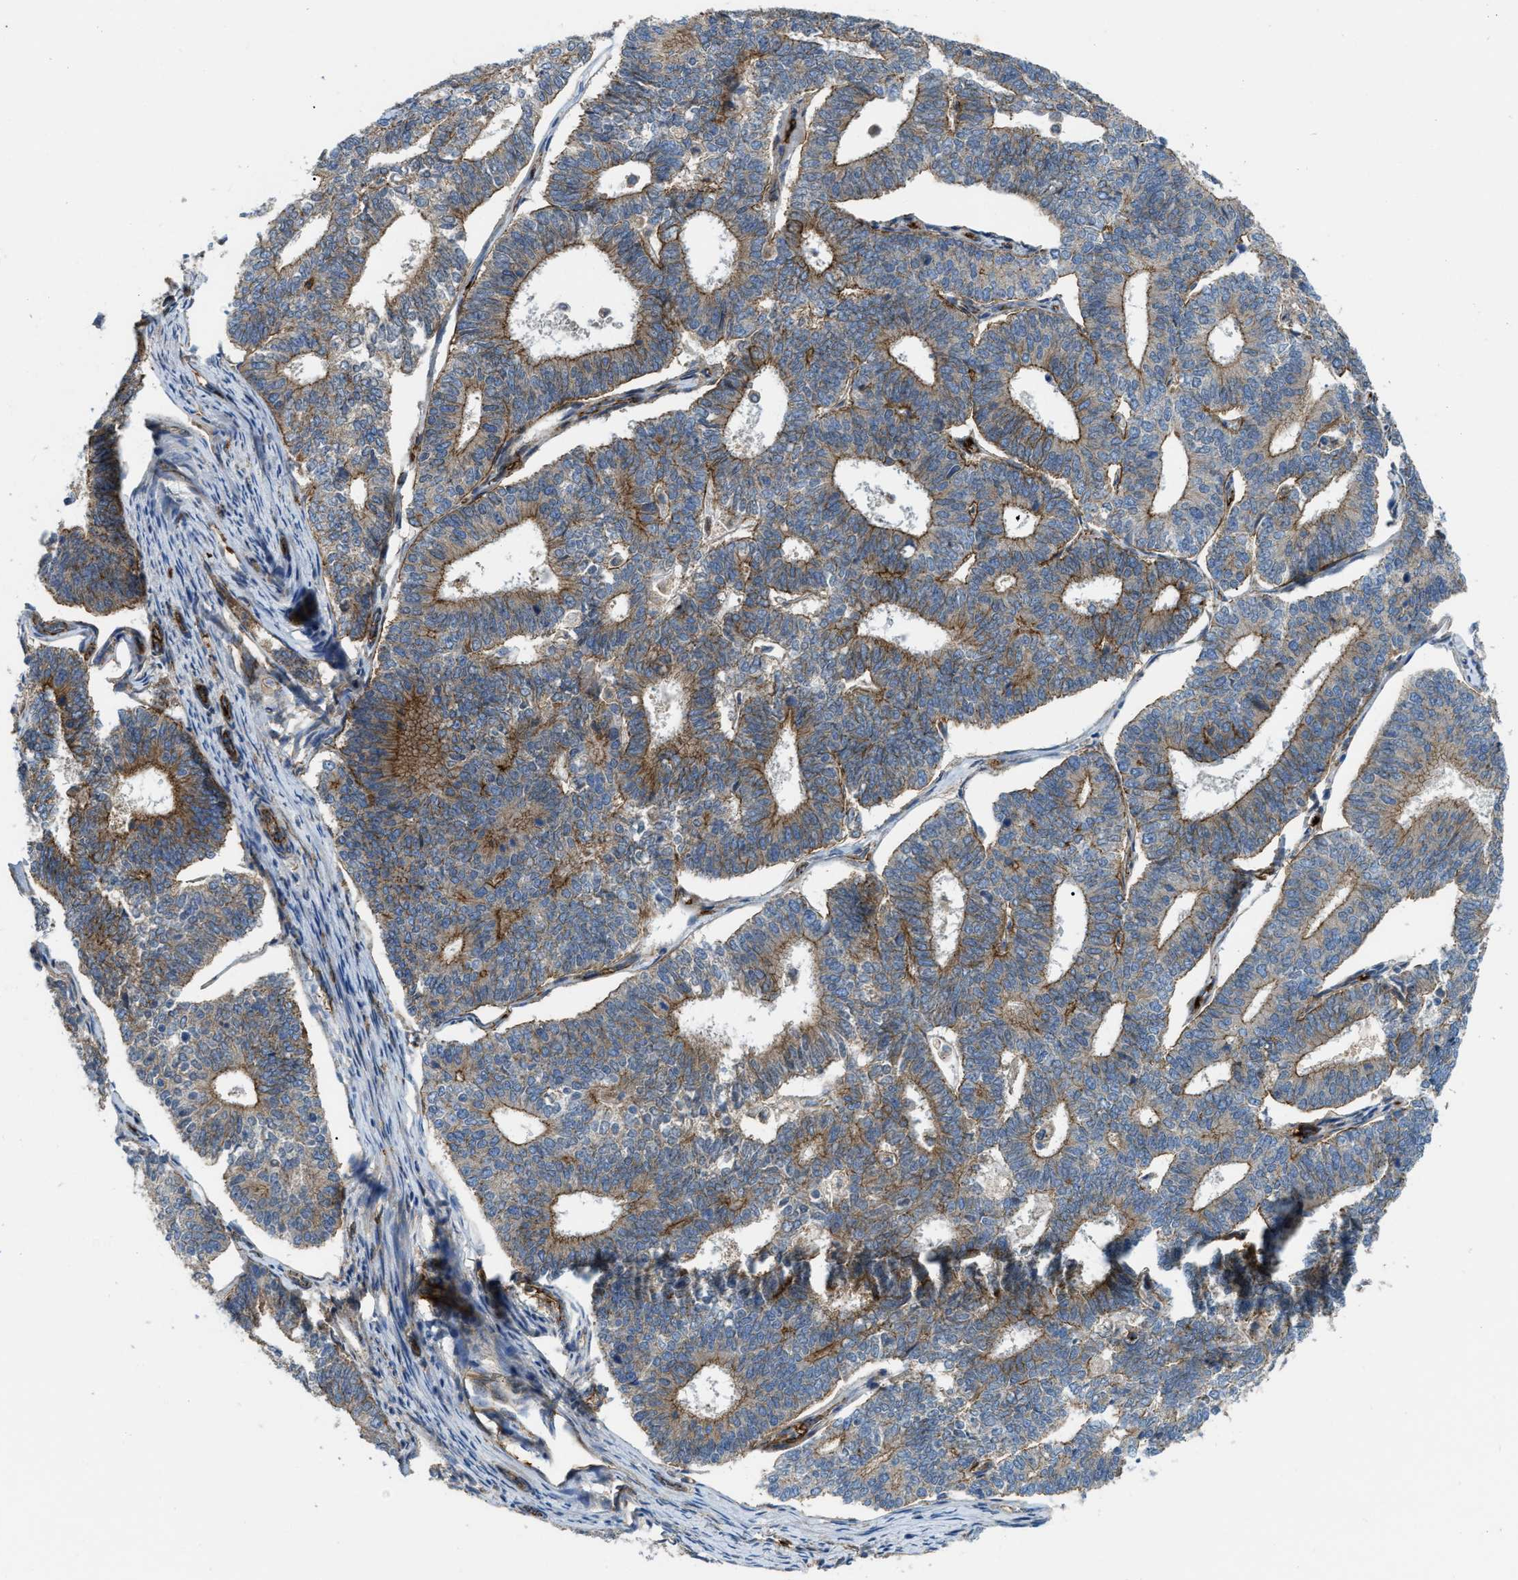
{"staining": {"intensity": "moderate", "quantity": ">75%", "location": "cytoplasmic/membranous"}, "tissue": "endometrial cancer", "cell_type": "Tumor cells", "image_type": "cancer", "snomed": [{"axis": "morphology", "description": "Adenocarcinoma, NOS"}, {"axis": "topography", "description": "Endometrium"}], "caption": "Protein staining by immunohistochemistry (IHC) shows moderate cytoplasmic/membranous staining in about >75% of tumor cells in adenocarcinoma (endometrial).", "gene": "ERC1", "patient": {"sex": "female", "age": 70}}